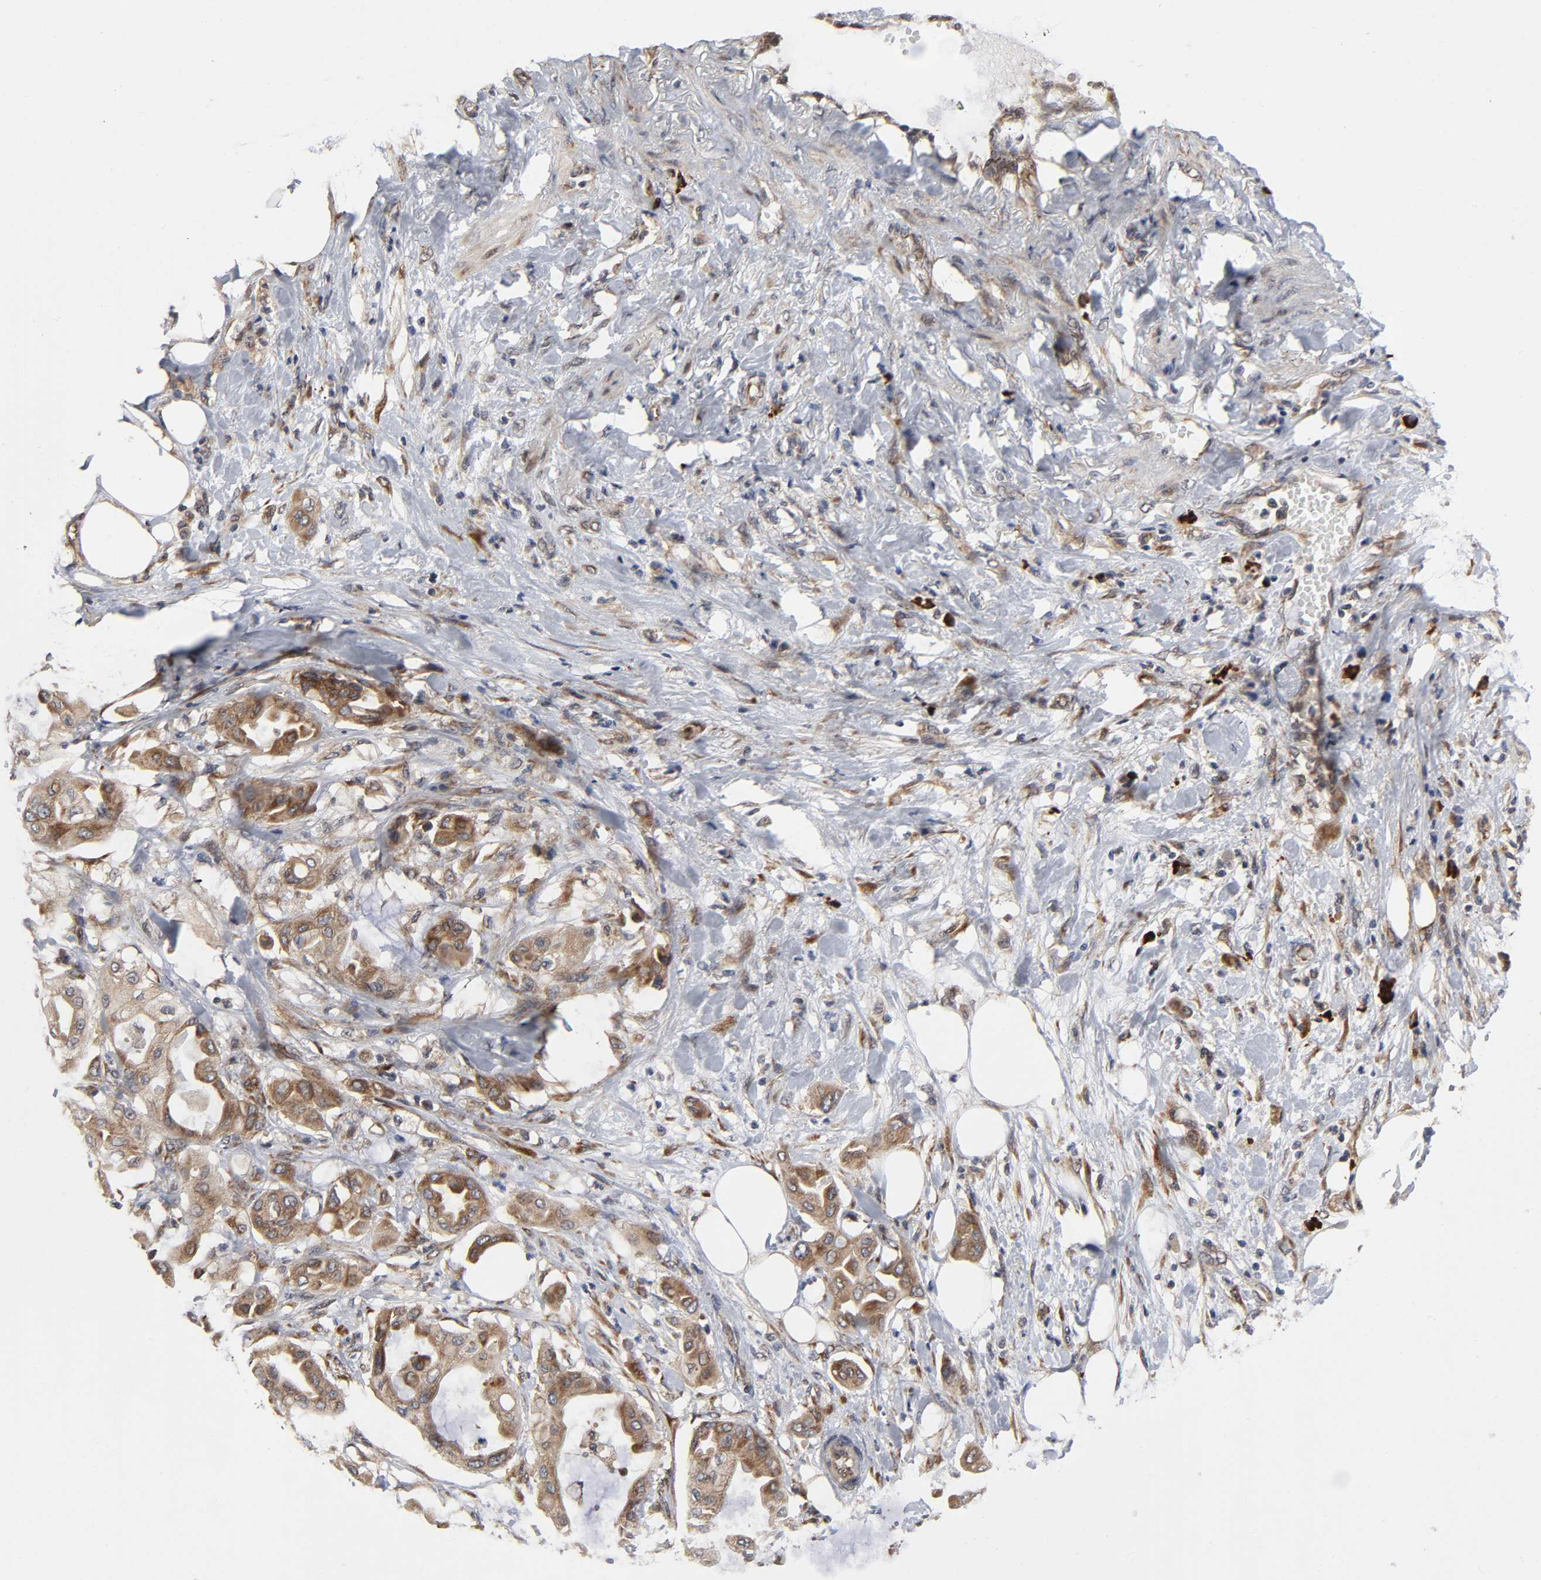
{"staining": {"intensity": "moderate", "quantity": ">75%", "location": "cytoplasmic/membranous"}, "tissue": "pancreatic cancer", "cell_type": "Tumor cells", "image_type": "cancer", "snomed": [{"axis": "morphology", "description": "Adenocarcinoma, NOS"}, {"axis": "morphology", "description": "Adenocarcinoma, metastatic, NOS"}, {"axis": "topography", "description": "Lymph node"}, {"axis": "topography", "description": "Pancreas"}, {"axis": "topography", "description": "Duodenum"}], "caption": "An immunohistochemistry (IHC) micrograph of tumor tissue is shown. Protein staining in brown shows moderate cytoplasmic/membranous positivity in pancreatic adenocarcinoma within tumor cells.", "gene": "SLC30A9", "patient": {"sex": "female", "age": 64}}